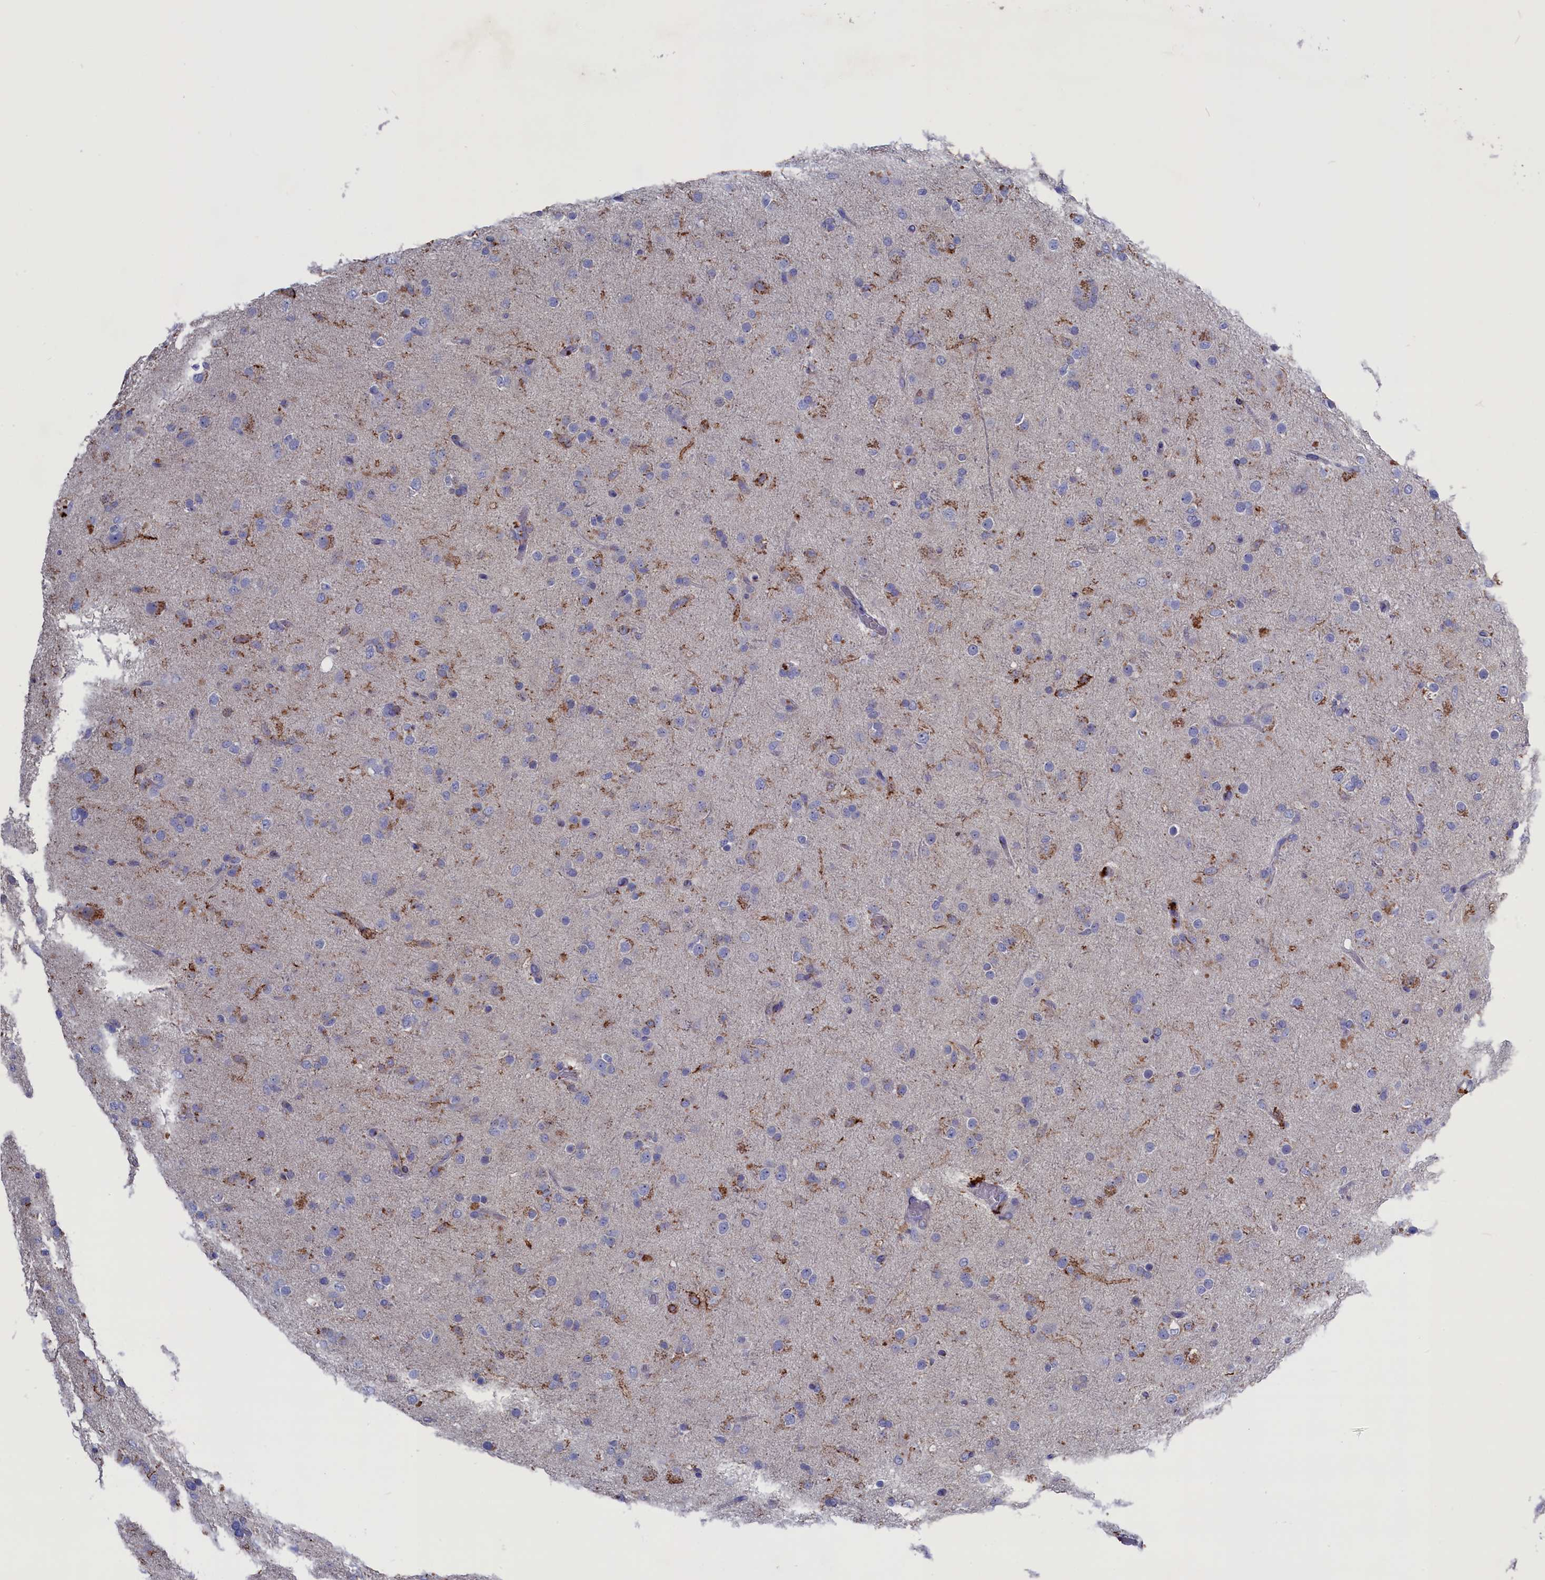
{"staining": {"intensity": "negative", "quantity": "none", "location": "none"}, "tissue": "glioma", "cell_type": "Tumor cells", "image_type": "cancer", "snomed": [{"axis": "morphology", "description": "Glioma, malignant, Low grade"}, {"axis": "topography", "description": "Brain"}], "caption": "Micrograph shows no significant protein staining in tumor cells of glioma.", "gene": "GPR108", "patient": {"sex": "male", "age": 65}}